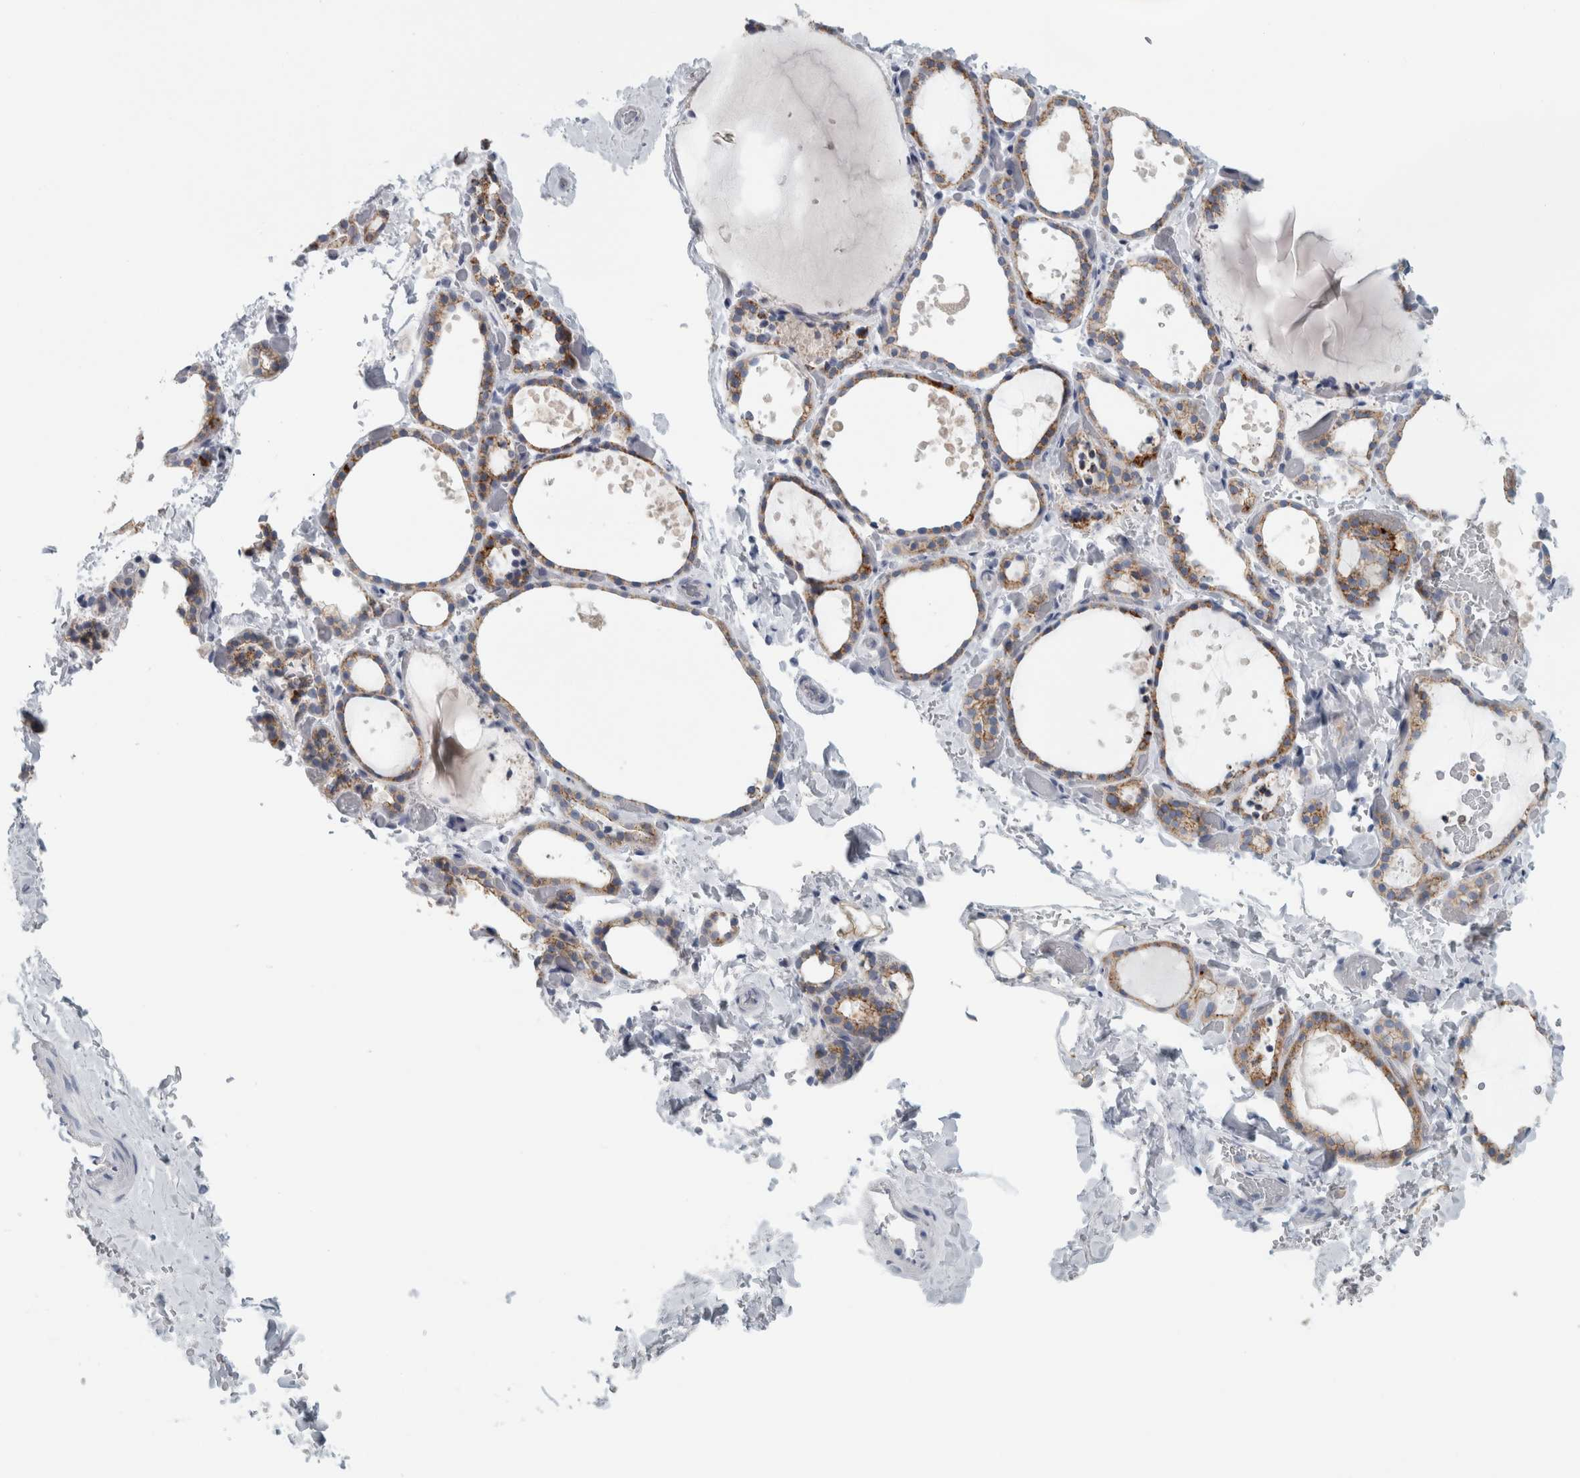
{"staining": {"intensity": "weak", "quantity": ">75%", "location": "cytoplasmic/membranous"}, "tissue": "thyroid gland", "cell_type": "Glandular cells", "image_type": "normal", "snomed": [{"axis": "morphology", "description": "Normal tissue, NOS"}, {"axis": "topography", "description": "Thyroid gland"}], "caption": "Weak cytoplasmic/membranous protein positivity is identified in approximately >75% of glandular cells in thyroid gland.", "gene": "B3GNT3", "patient": {"sex": "female", "age": 44}}